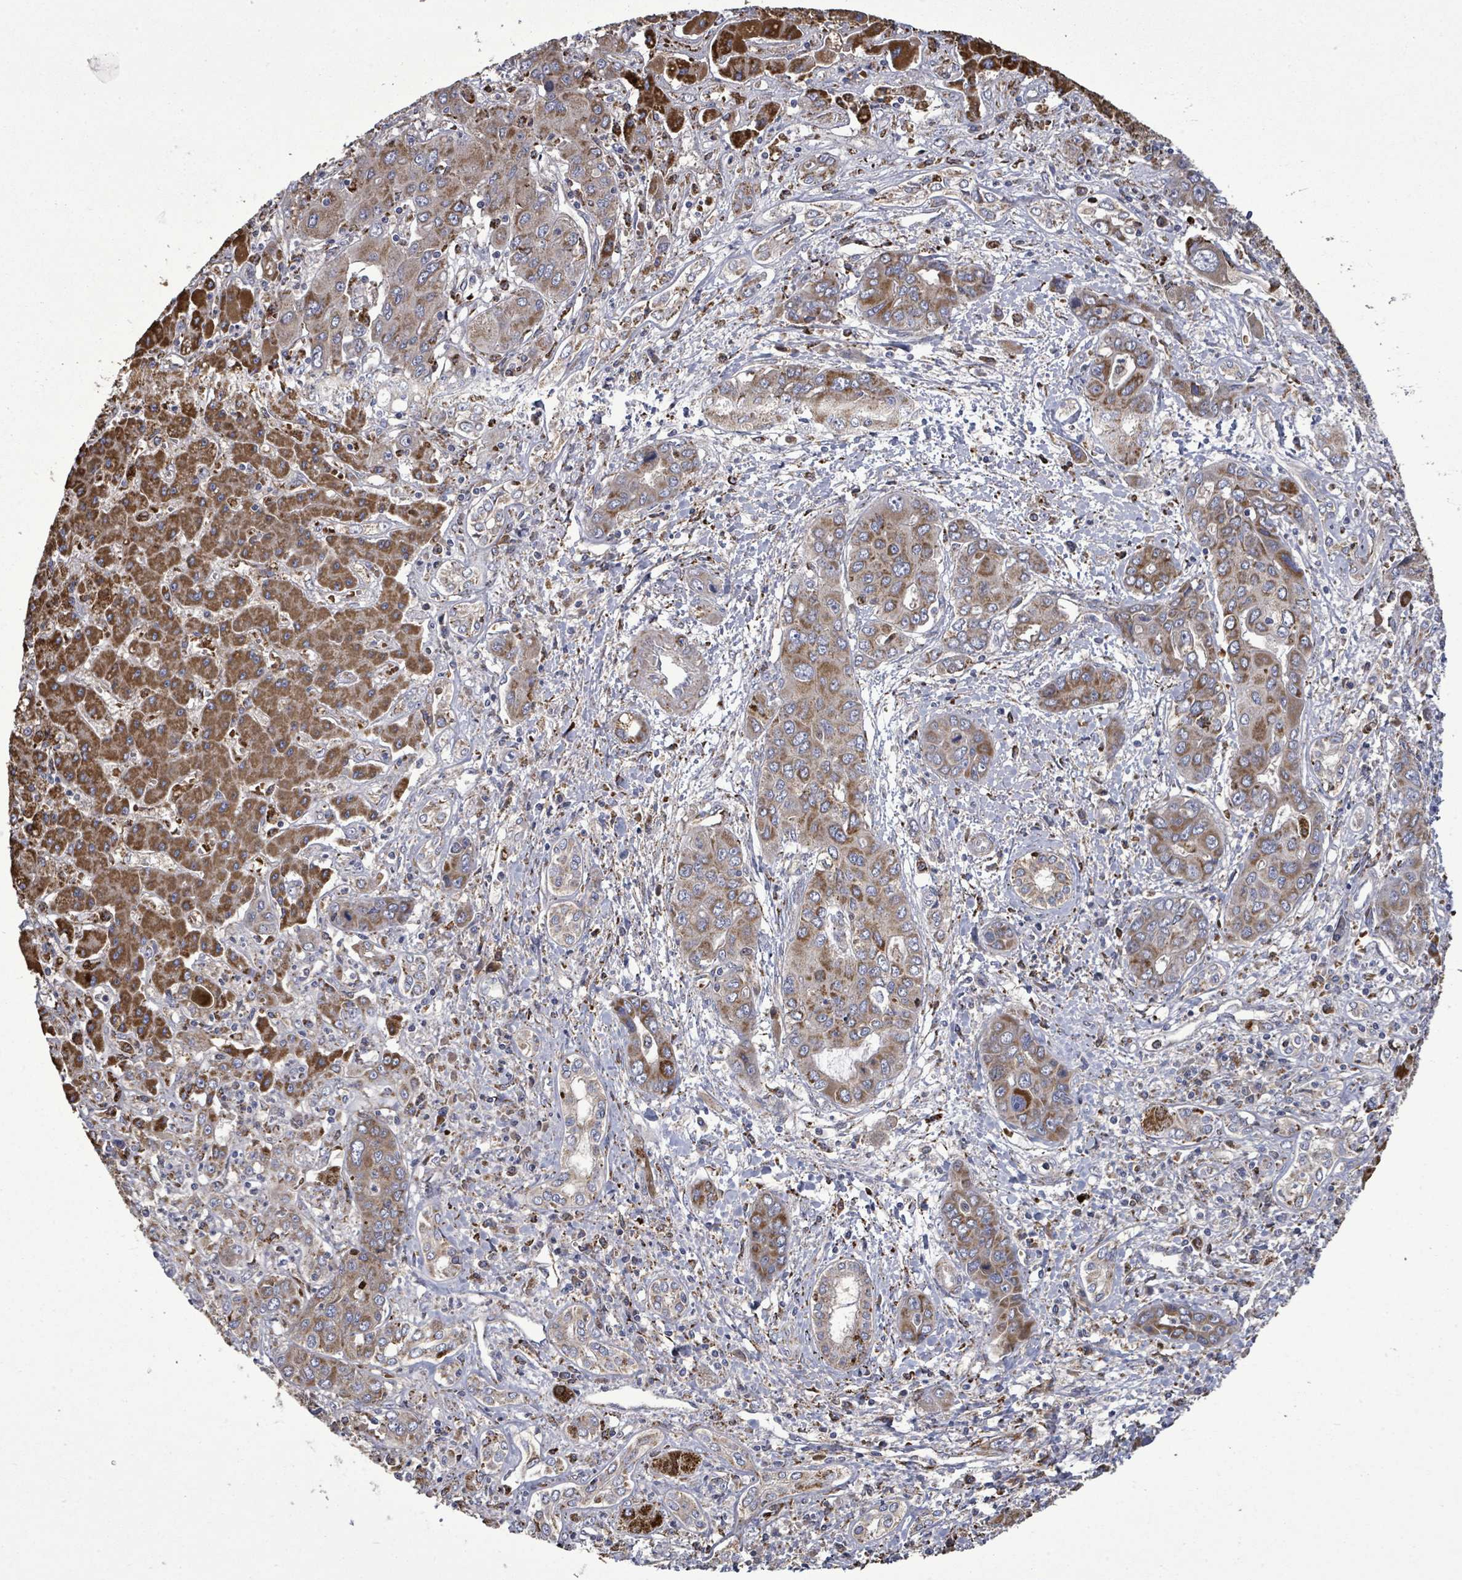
{"staining": {"intensity": "strong", "quantity": "25%-75%", "location": "cytoplasmic/membranous"}, "tissue": "liver cancer", "cell_type": "Tumor cells", "image_type": "cancer", "snomed": [{"axis": "morphology", "description": "Cholangiocarcinoma"}, {"axis": "topography", "description": "Liver"}], "caption": "The photomicrograph exhibits immunohistochemical staining of cholangiocarcinoma (liver). There is strong cytoplasmic/membranous staining is identified in about 25%-75% of tumor cells.", "gene": "MTMR12", "patient": {"sex": "male", "age": 67}}